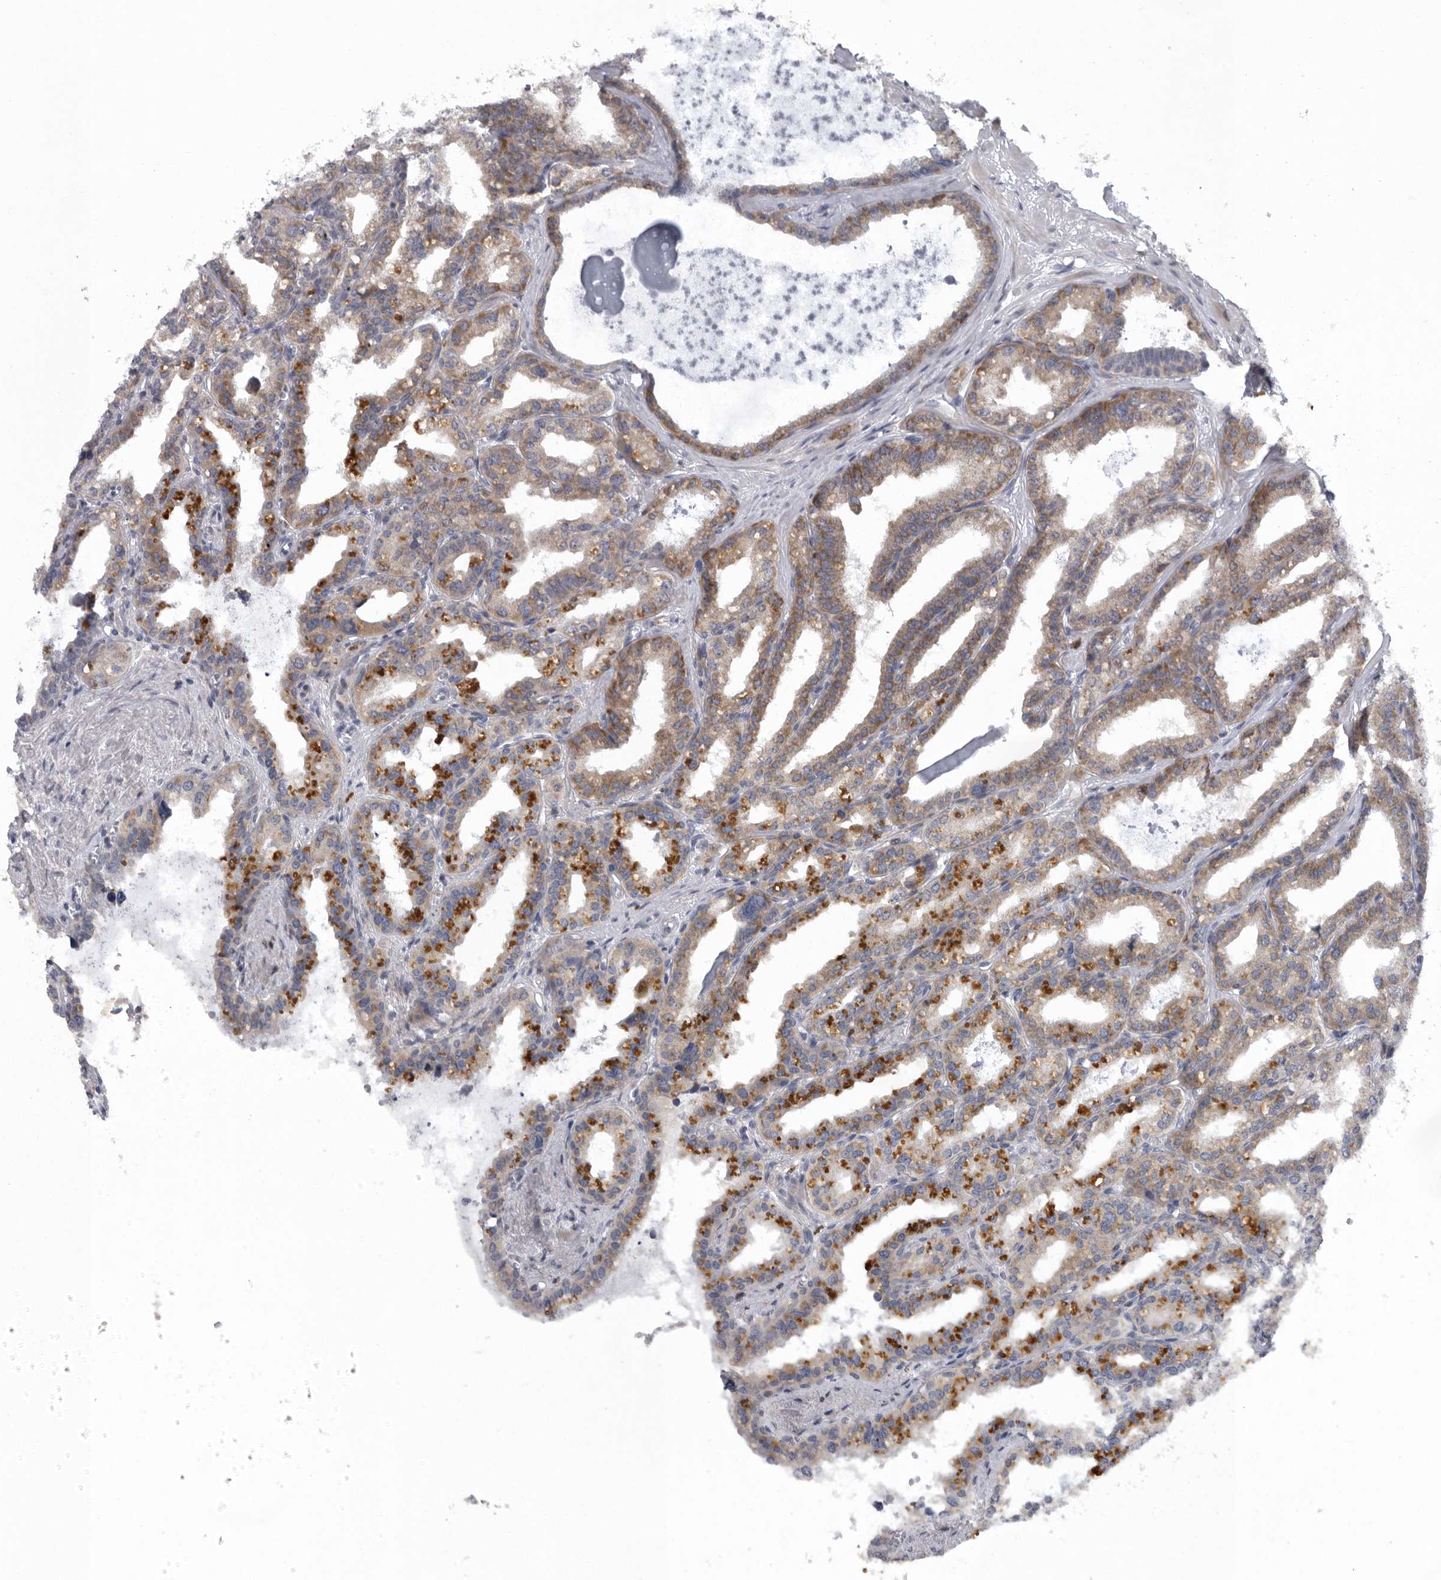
{"staining": {"intensity": "strong", "quantity": ">75%", "location": "cytoplasmic/membranous"}, "tissue": "seminal vesicle", "cell_type": "Glandular cells", "image_type": "normal", "snomed": [{"axis": "morphology", "description": "Normal tissue, NOS"}, {"axis": "topography", "description": "Prostate"}, {"axis": "topography", "description": "Seminal veicle"}], "caption": "Strong cytoplasmic/membranous expression is seen in about >75% of glandular cells in unremarkable seminal vesicle. Immunohistochemistry stains the protein in brown and the nuclei are stained blue.", "gene": "USP24", "patient": {"sex": "male", "age": 51}}